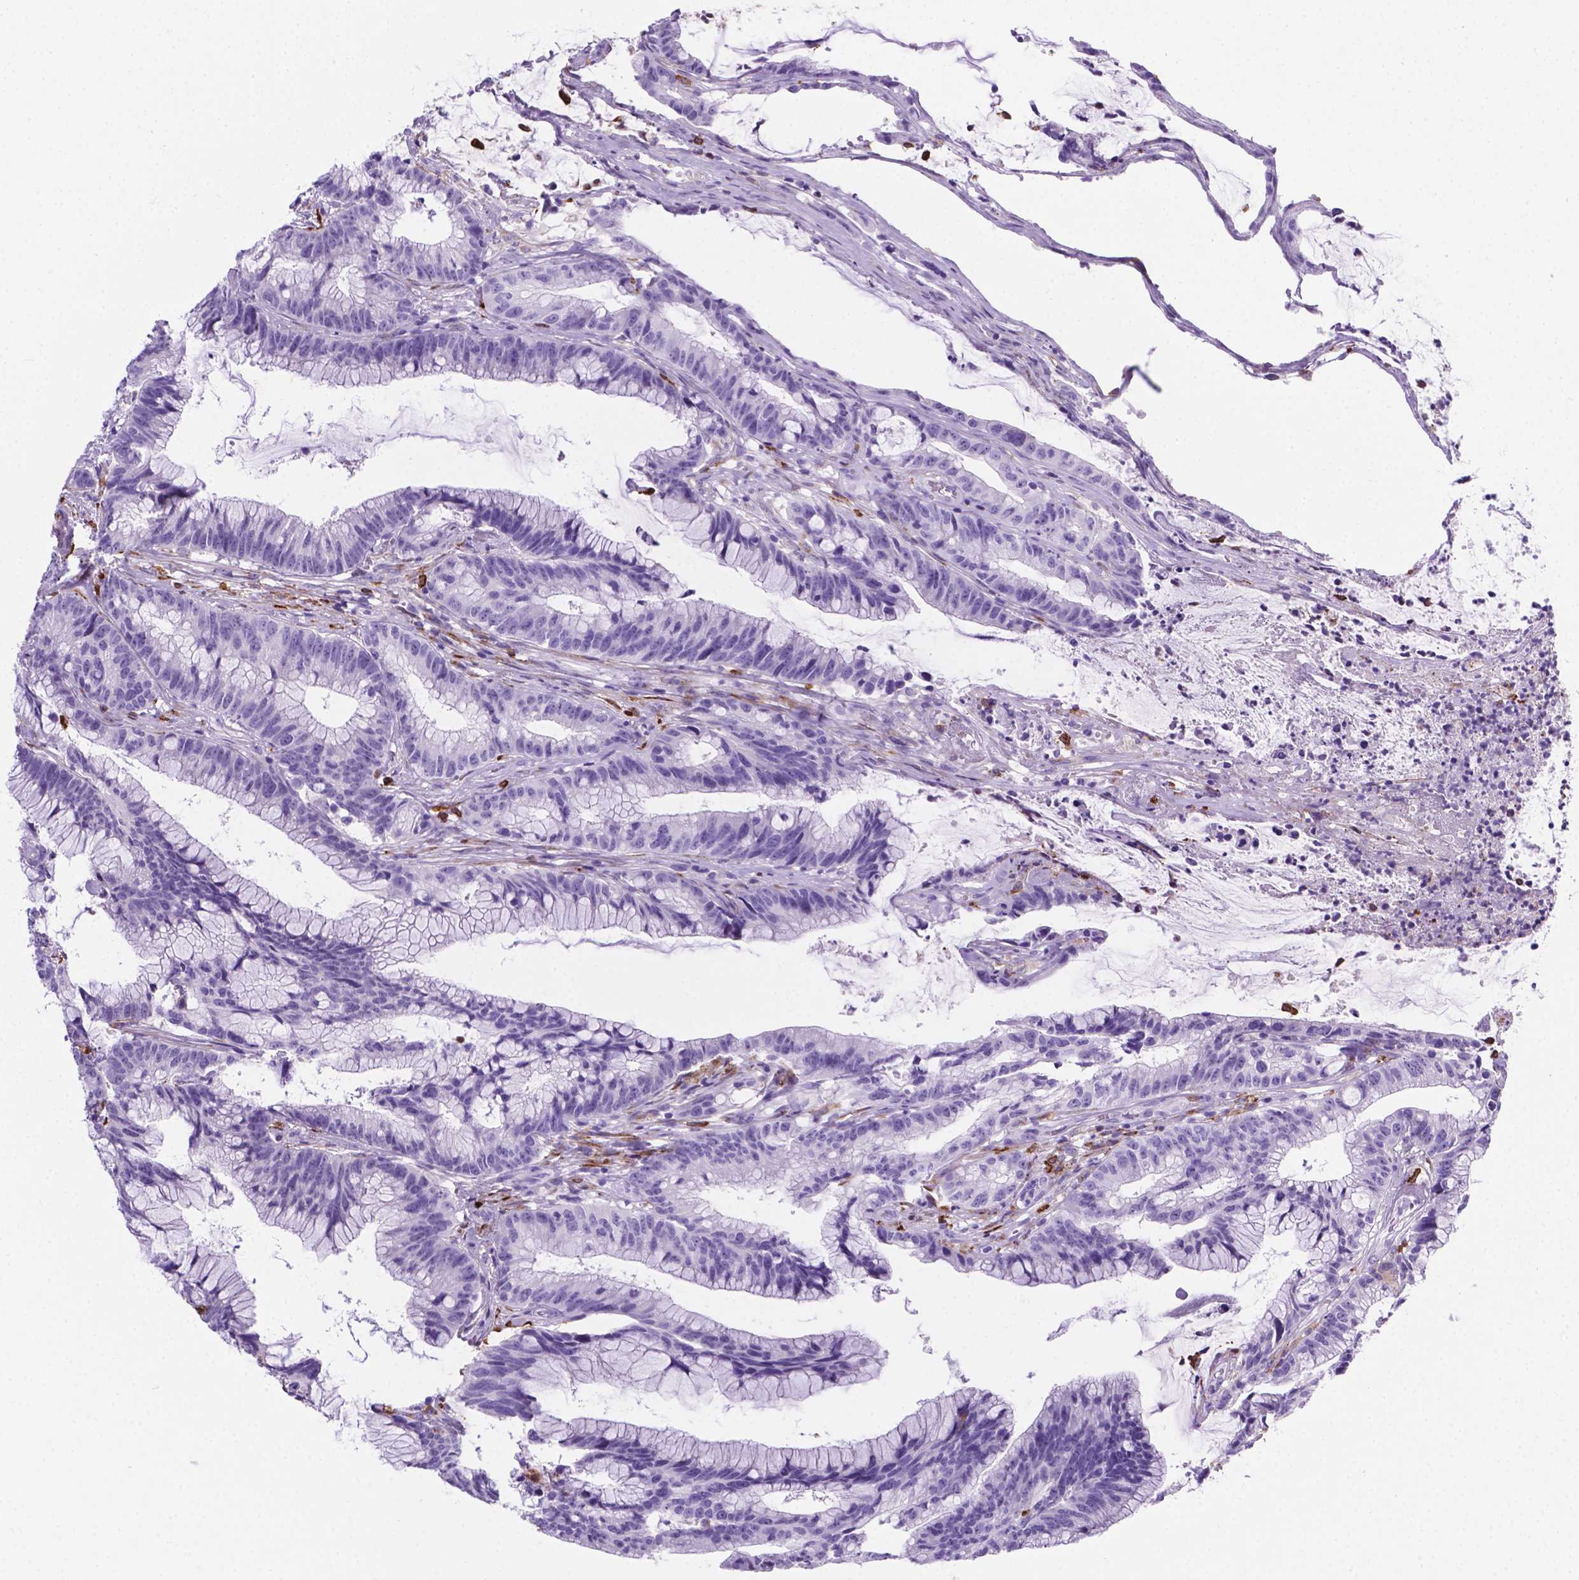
{"staining": {"intensity": "negative", "quantity": "none", "location": "none"}, "tissue": "colorectal cancer", "cell_type": "Tumor cells", "image_type": "cancer", "snomed": [{"axis": "morphology", "description": "Adenocarcinoma, NOS"}, {"axis": "topography", "description": "Colon"}], "caption": "Tumor cells show no significant protein expression in adenocarcinoma (colorectal).", "gene": "MACF1", "patient": {"sex": "female", "age": 78}}